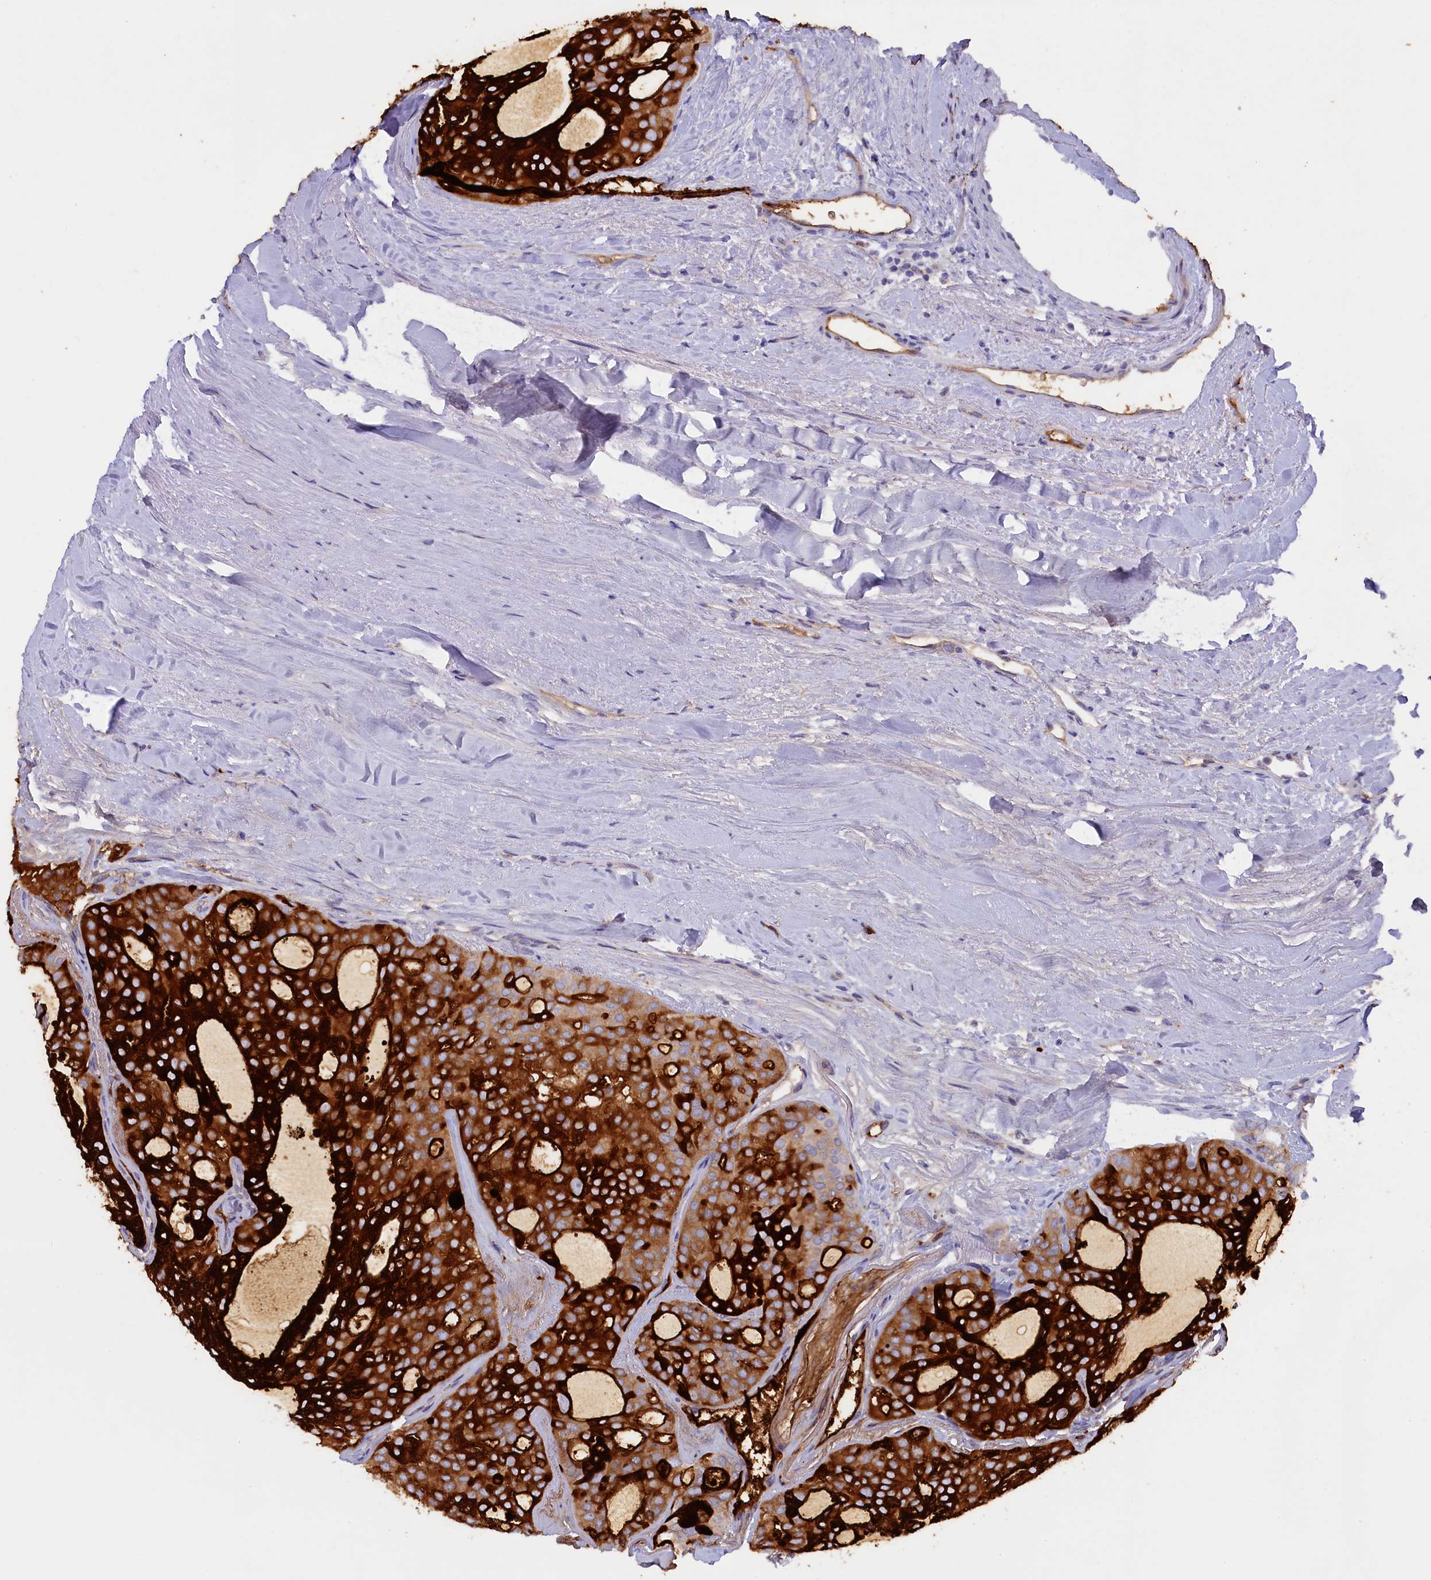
{"staining": {"intensity": "strong", "quantity": ">75%", "location": "cytoplasmic/membranous"}, "tissue": "thyroid cancer", "cell_type": "Tumor cells", "image_type": "cancer", "snomed": [{"axis": "morphology", "description": "Follicular adenoma carcinoma, NOS"}, {"axis": "topography", "description": "Thyroid gland"}], "caption": "An image showing strong cytoplasmic/membranous positivity in approximately >75% of tumor cells in thyroid cancer (follicular adenoma carcinoma), as visualized by brown immunohistochemical staining.", "gene": "ZSWIM4", "patient": {"sex": "male", "age": 75}}